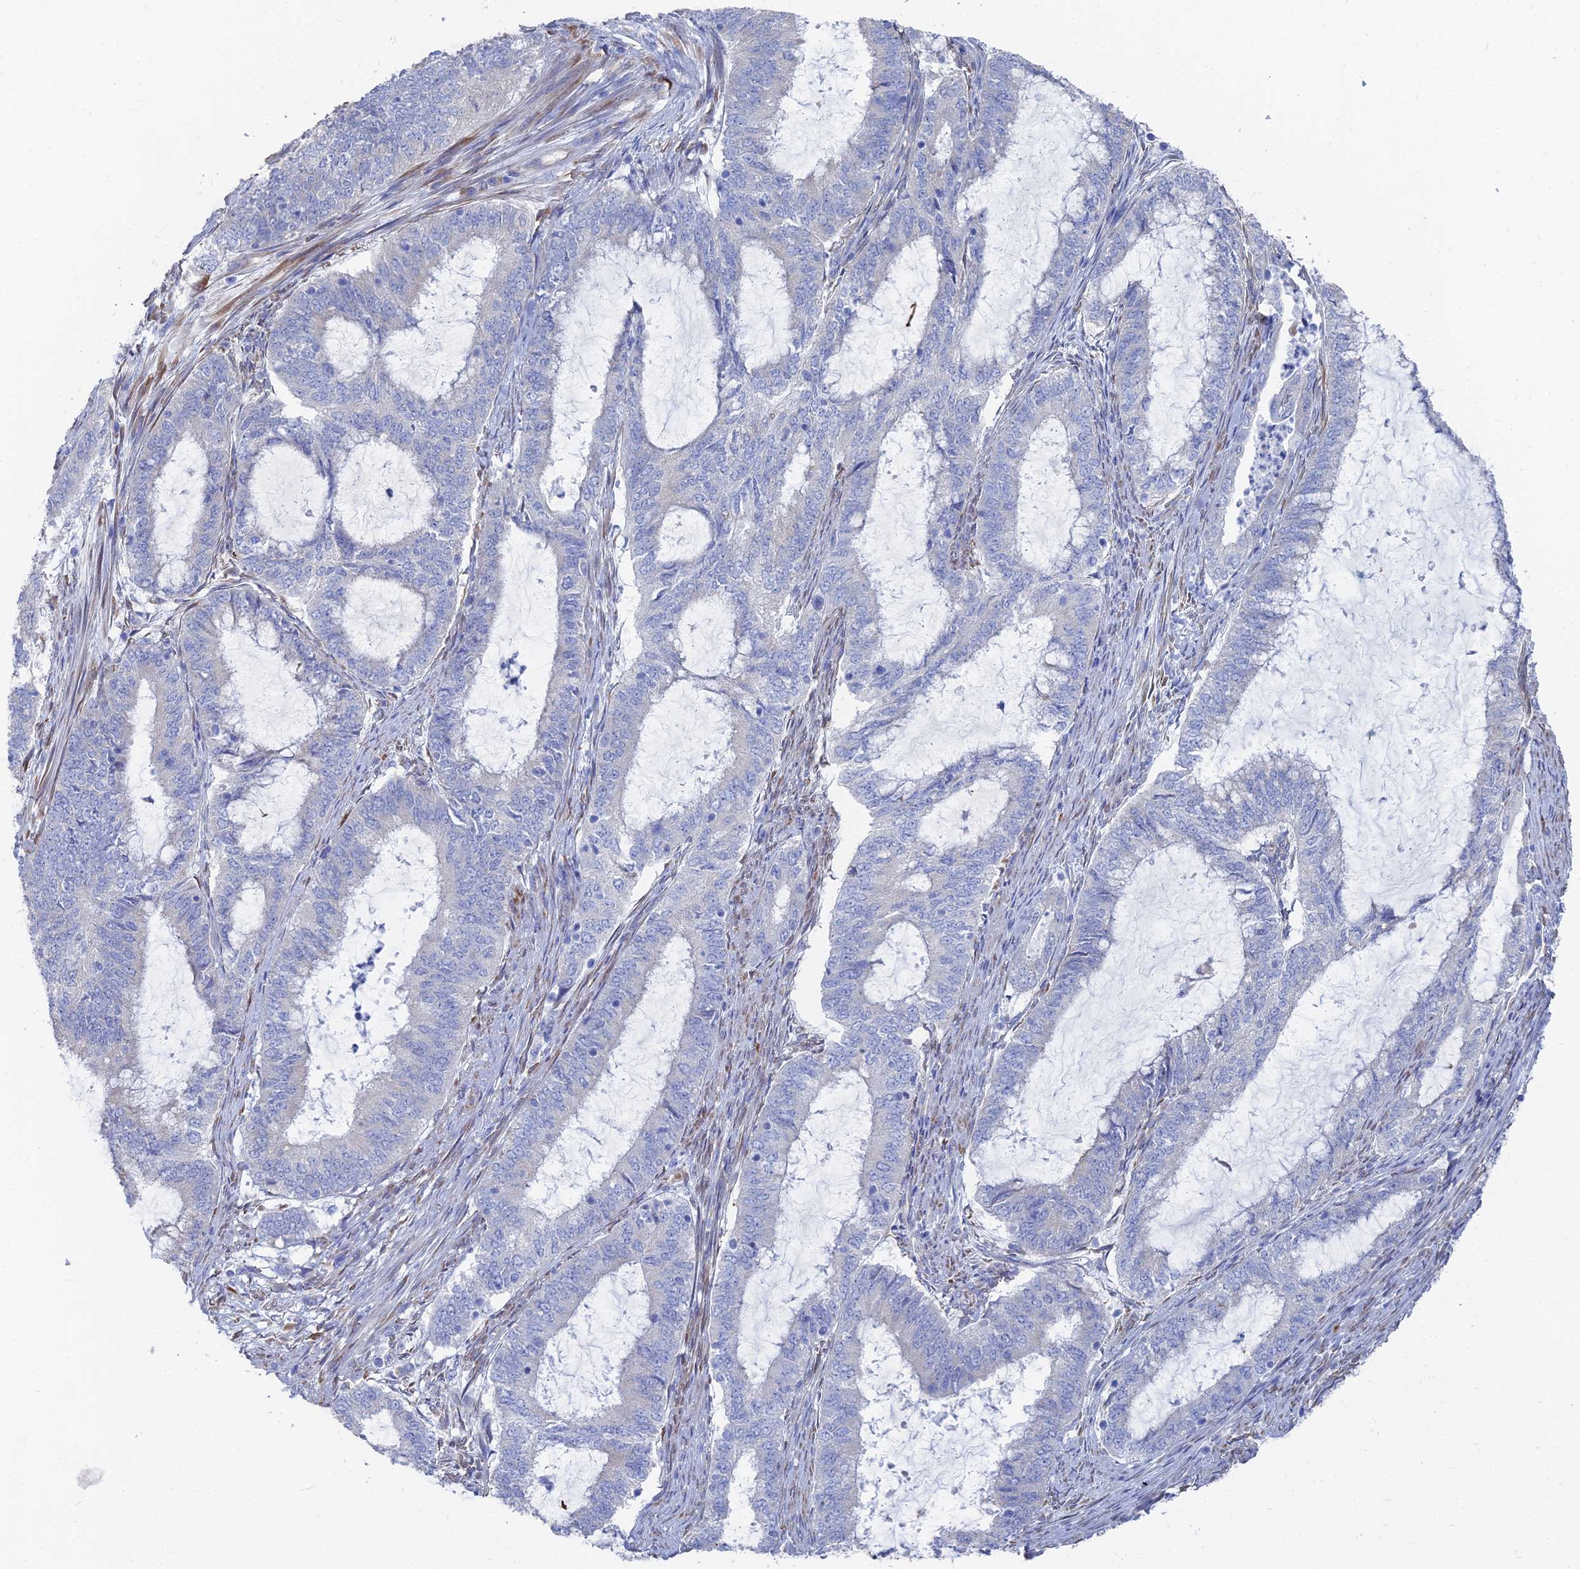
{"staining": {"intensity": "negative", "quantity": "none", "location": "none"}, "tissue": "endometrial cancer", "cell_type": "Tumor cells", "image_type": "cancer", "snomed": [{"axis": "morphology", "description": "Adenocarcinoma, NOS"}, {"axis": "topography", "description": "Endometrium"}], "caption": "This micrograph is of endometrial cancer stained with immunohistochemistry (IHC) to label a protein in brown with the nuclei are counter-stained blue. There is no positivity in tumor cells.", "gene": "TNNT3", "patient": {"sex": "female", "age": 51}}